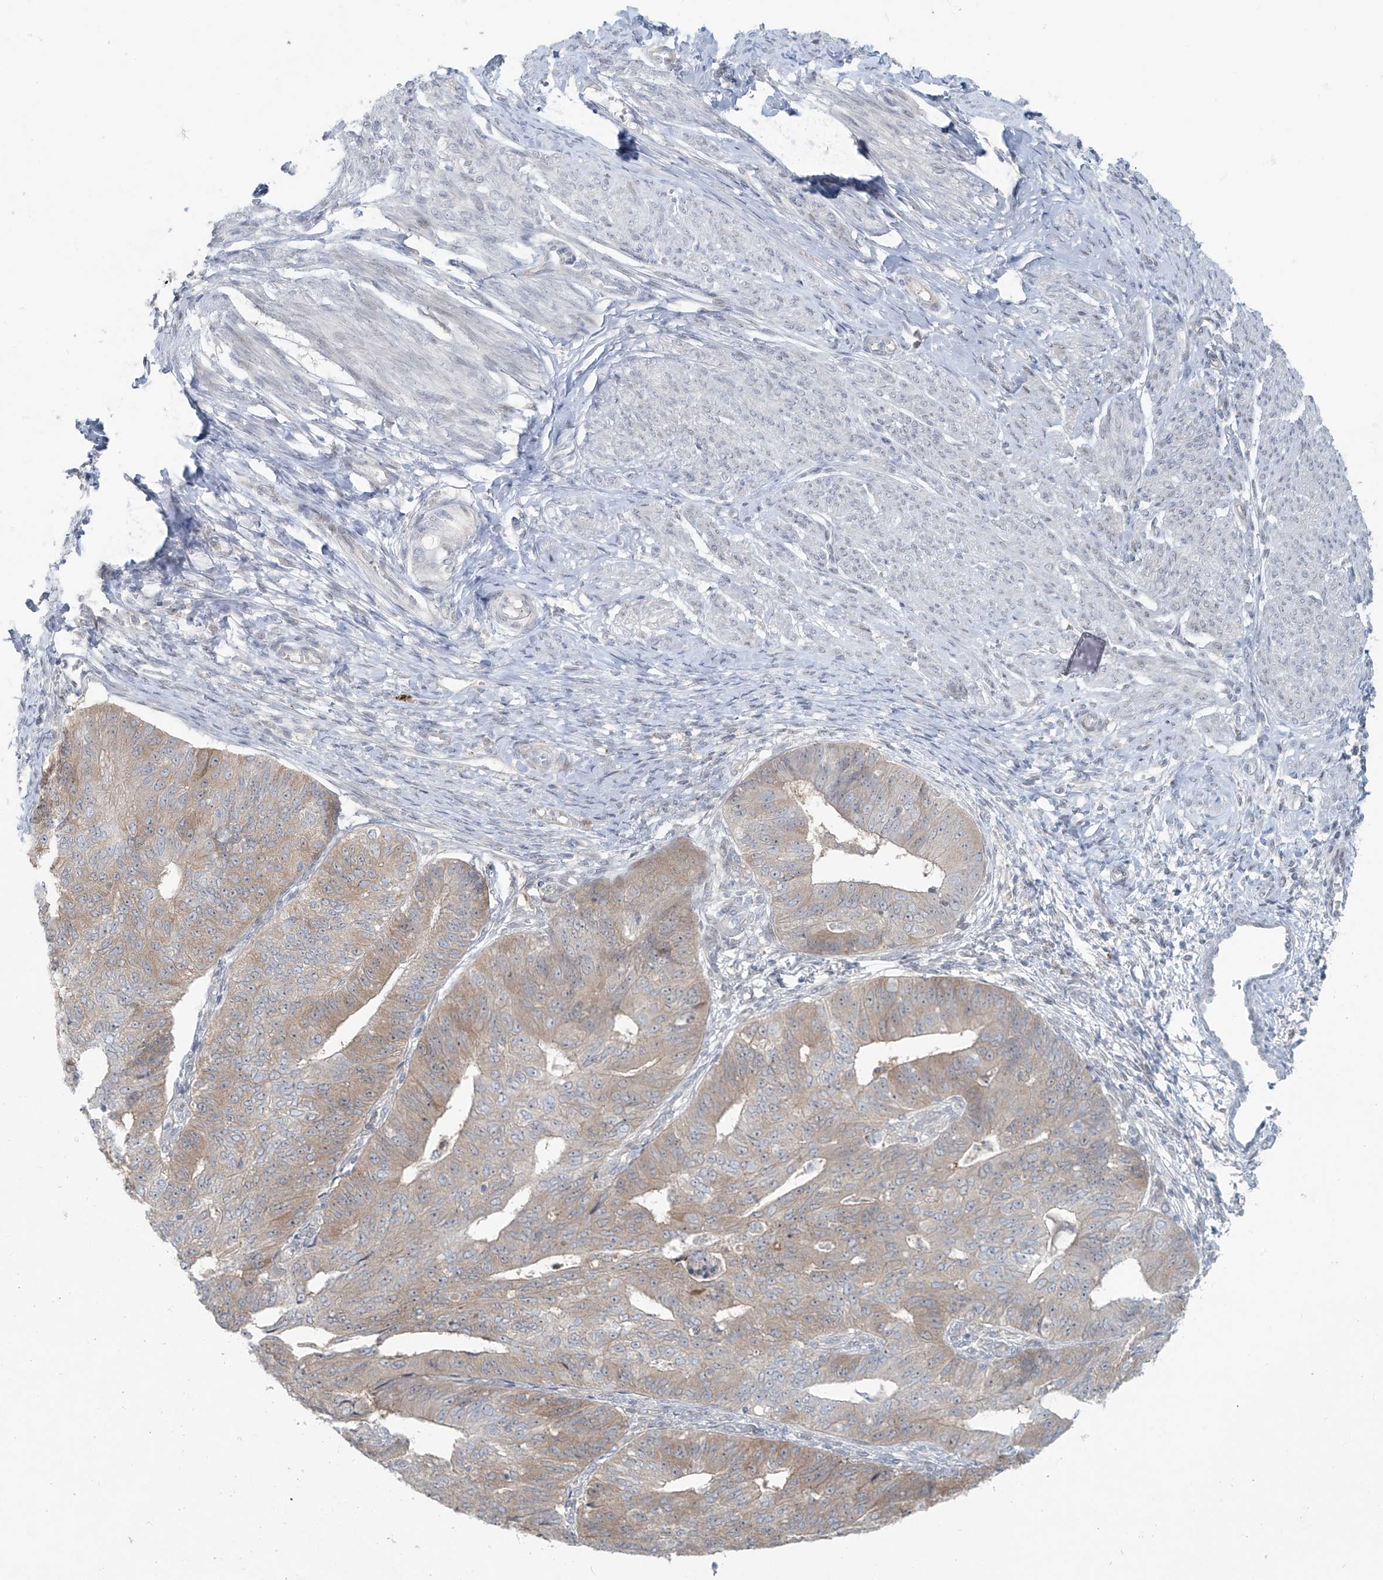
{"staining": {"intensity": "weak", "quantity": "25%-75%", "location": "cytoplasmic/membranous"}, "tissue": "endometrial cancer", "cell_type": "Tumor cells", "image_type": "cancer", "snomed": [{"axis": "morphology", "description": "Adenocarcinoma, NOS"}, {"axis": "topography", "description": "Endometrium"}], "caption": "IHC of endometrial cancer (adenocarcinoma) shows low levels of weak cytoplasmic/membranous positivity in approximately 25%-75% of tumor cells. The protein is shown in brown color, while the nuclei are stained blue.", "gene": "PPAT", "patient": {"sex": "female", "age": 32}}